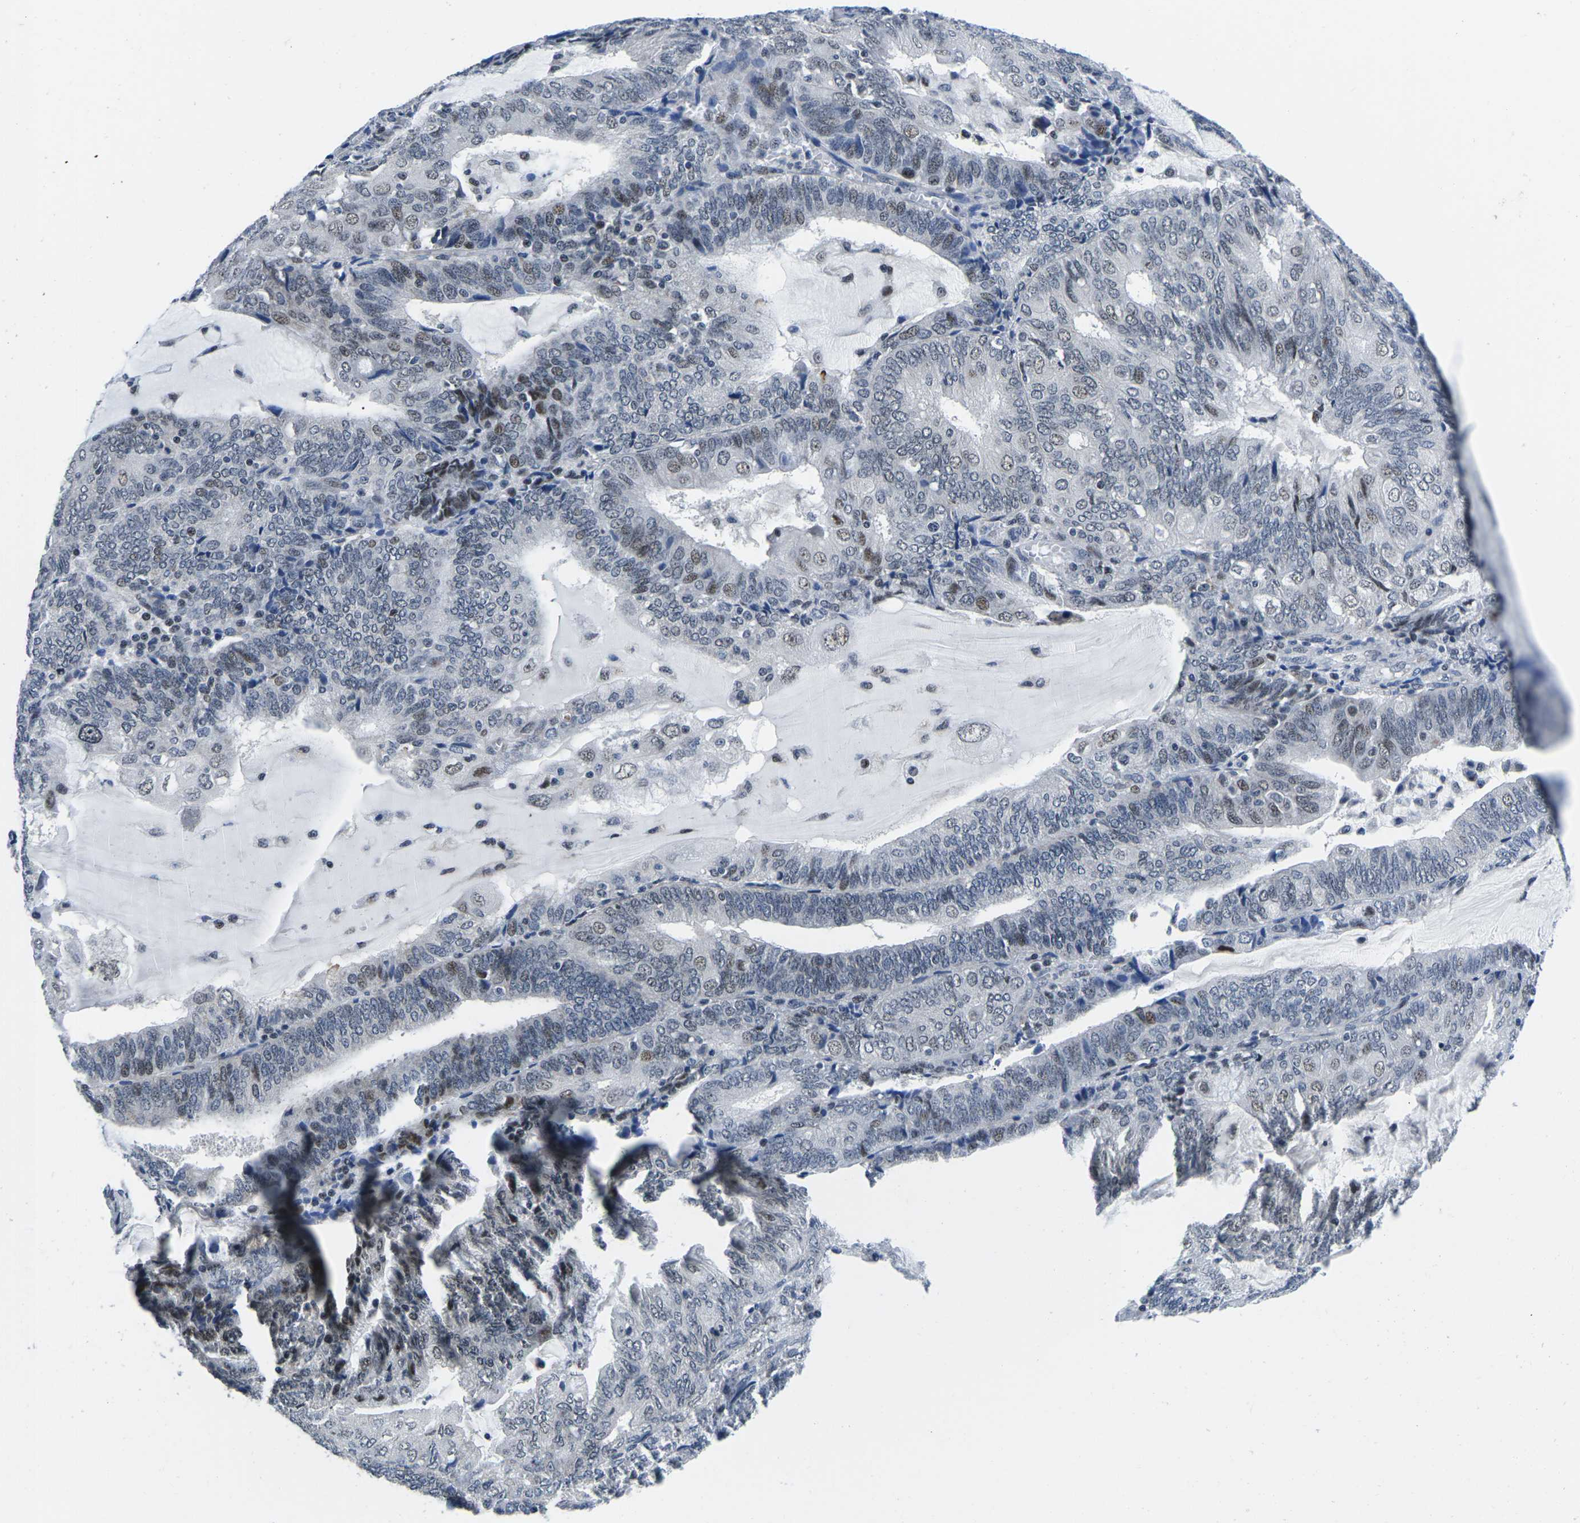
{"staining": {"intensity": "moderate", "quantity": "<25%", "location": "nuclear"}, "tissue": "endometrial cancer", "cell_type": "Tumor cells", "image_type": "cancer", "snomed": [{"axis": "morphology", "description": "Adenocarcinoma, NOS"}, {"axis": "topography", "description": "Endometrium"}], "caption": "Adenocarcinoma (endometrial) stained with DAB (3,3'-diaminobenzidine) immunohistochemistry (IHC) displays low levels of moderate nuclear staining in about <25% of tumor cells.", "gene": "CDC73", "patient": {"sex": "female", "age": 81}}